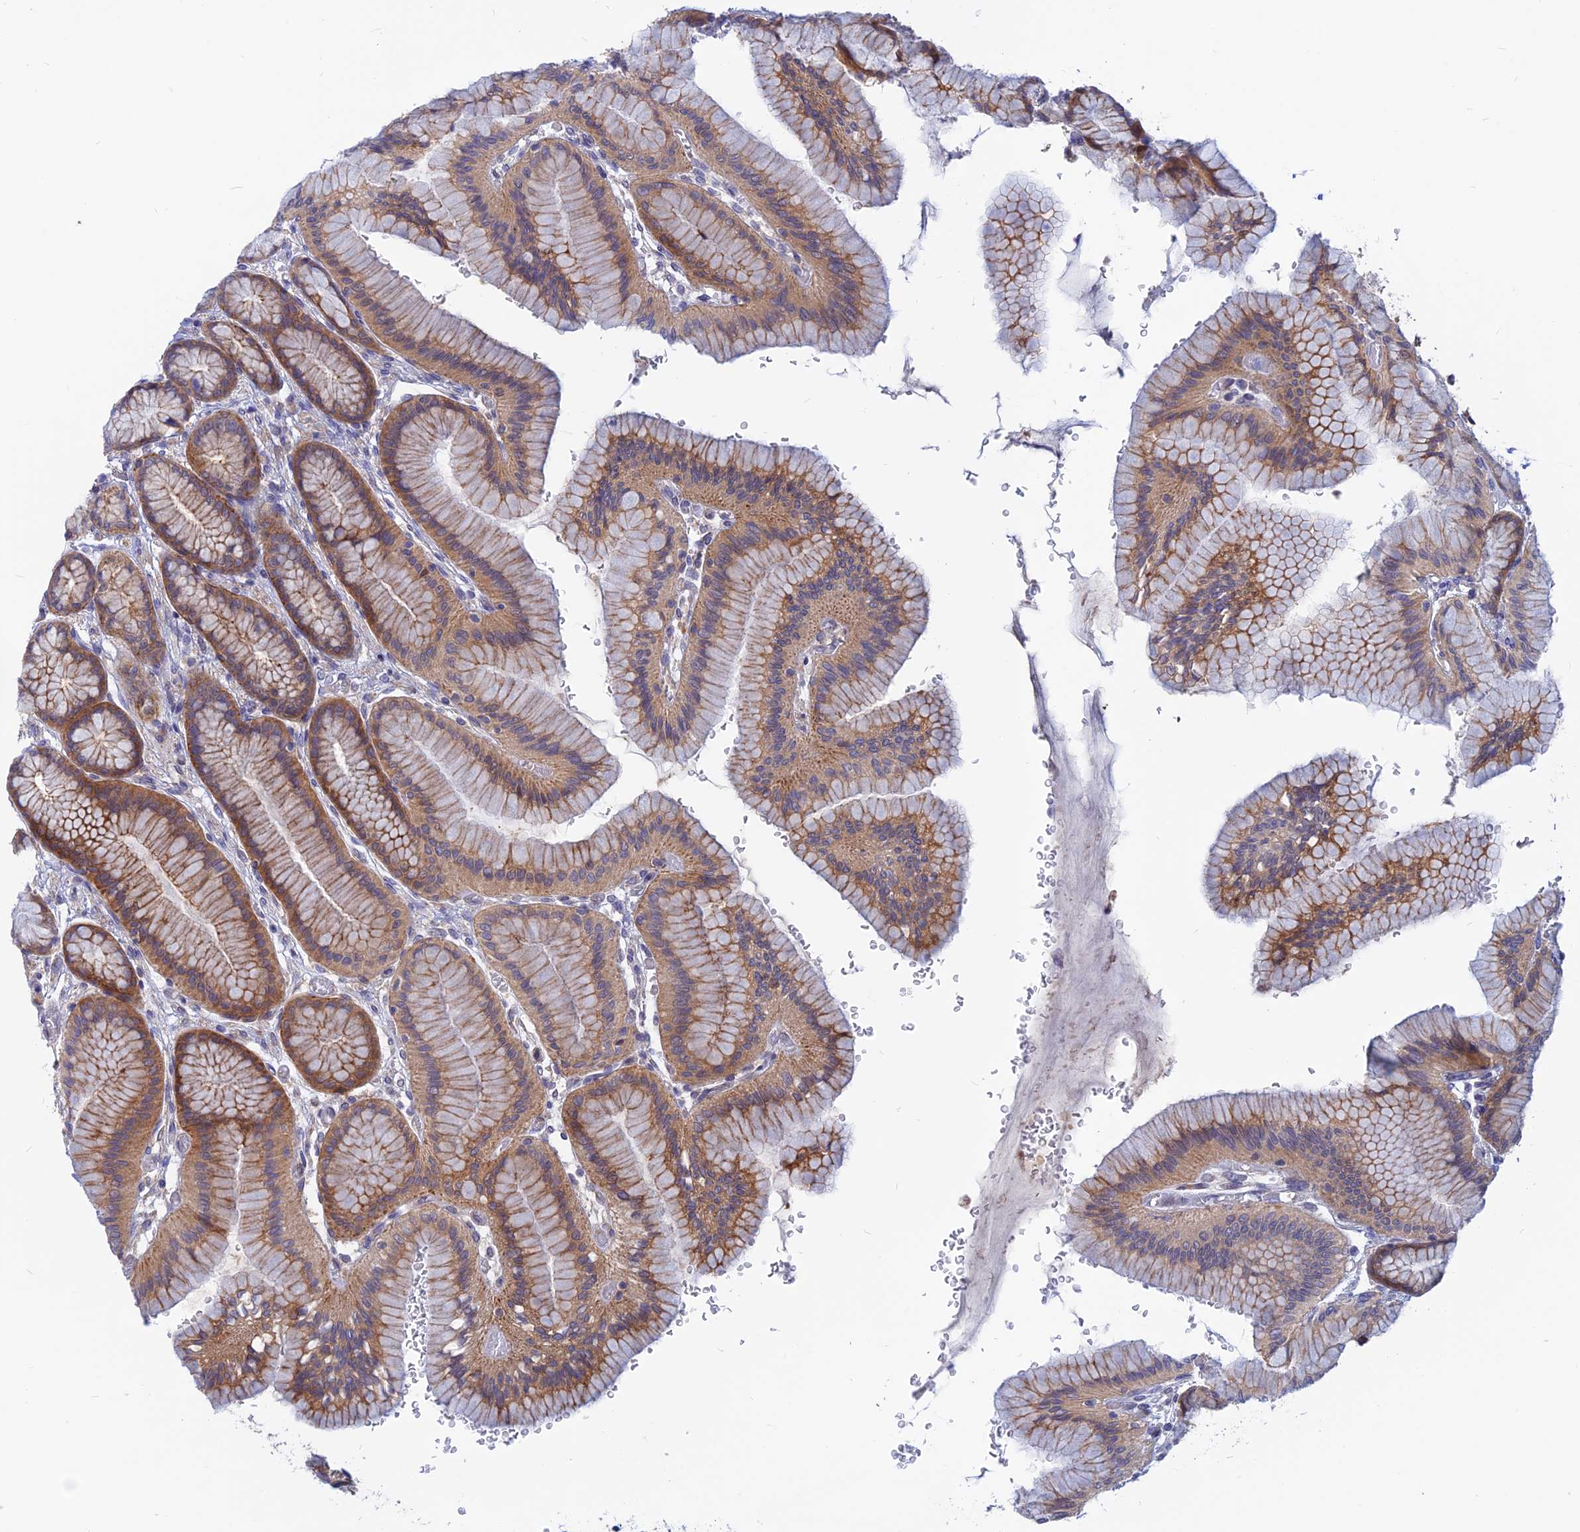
{"staining": {"intensity": "strong", "quantity": ">75%", "location": "cytoplasmic/membranous"}, "tissue": "stomach", "cell_type": "Glandular cells", "image_type": "normal", "snomed": [{"axis": "morphology", "description": "Normal tissue, NOS"}, {"axis": "morphology", "description": "Adenocarcinoma, NOS"}, {"axis": "morphology", "description": "Adenocarcinoma, High grade"}, {"axis": "topography", "description": "Stomach, upper"}, {"axis": "topography", "description": "Stomach"}], "caption": "A photomicrograph of stomach stained for a protein exhibits strong cytoplasmic/membranous brown staining in glandular cells. The staining was performed using DAB (3,3'-diaminobenzidine), with brown indicating positive protein expression. Nuclei are stained blue with hematoxylin.", "gene": "DNAJC16", "patient": {"sex": "female", "age": 65}}